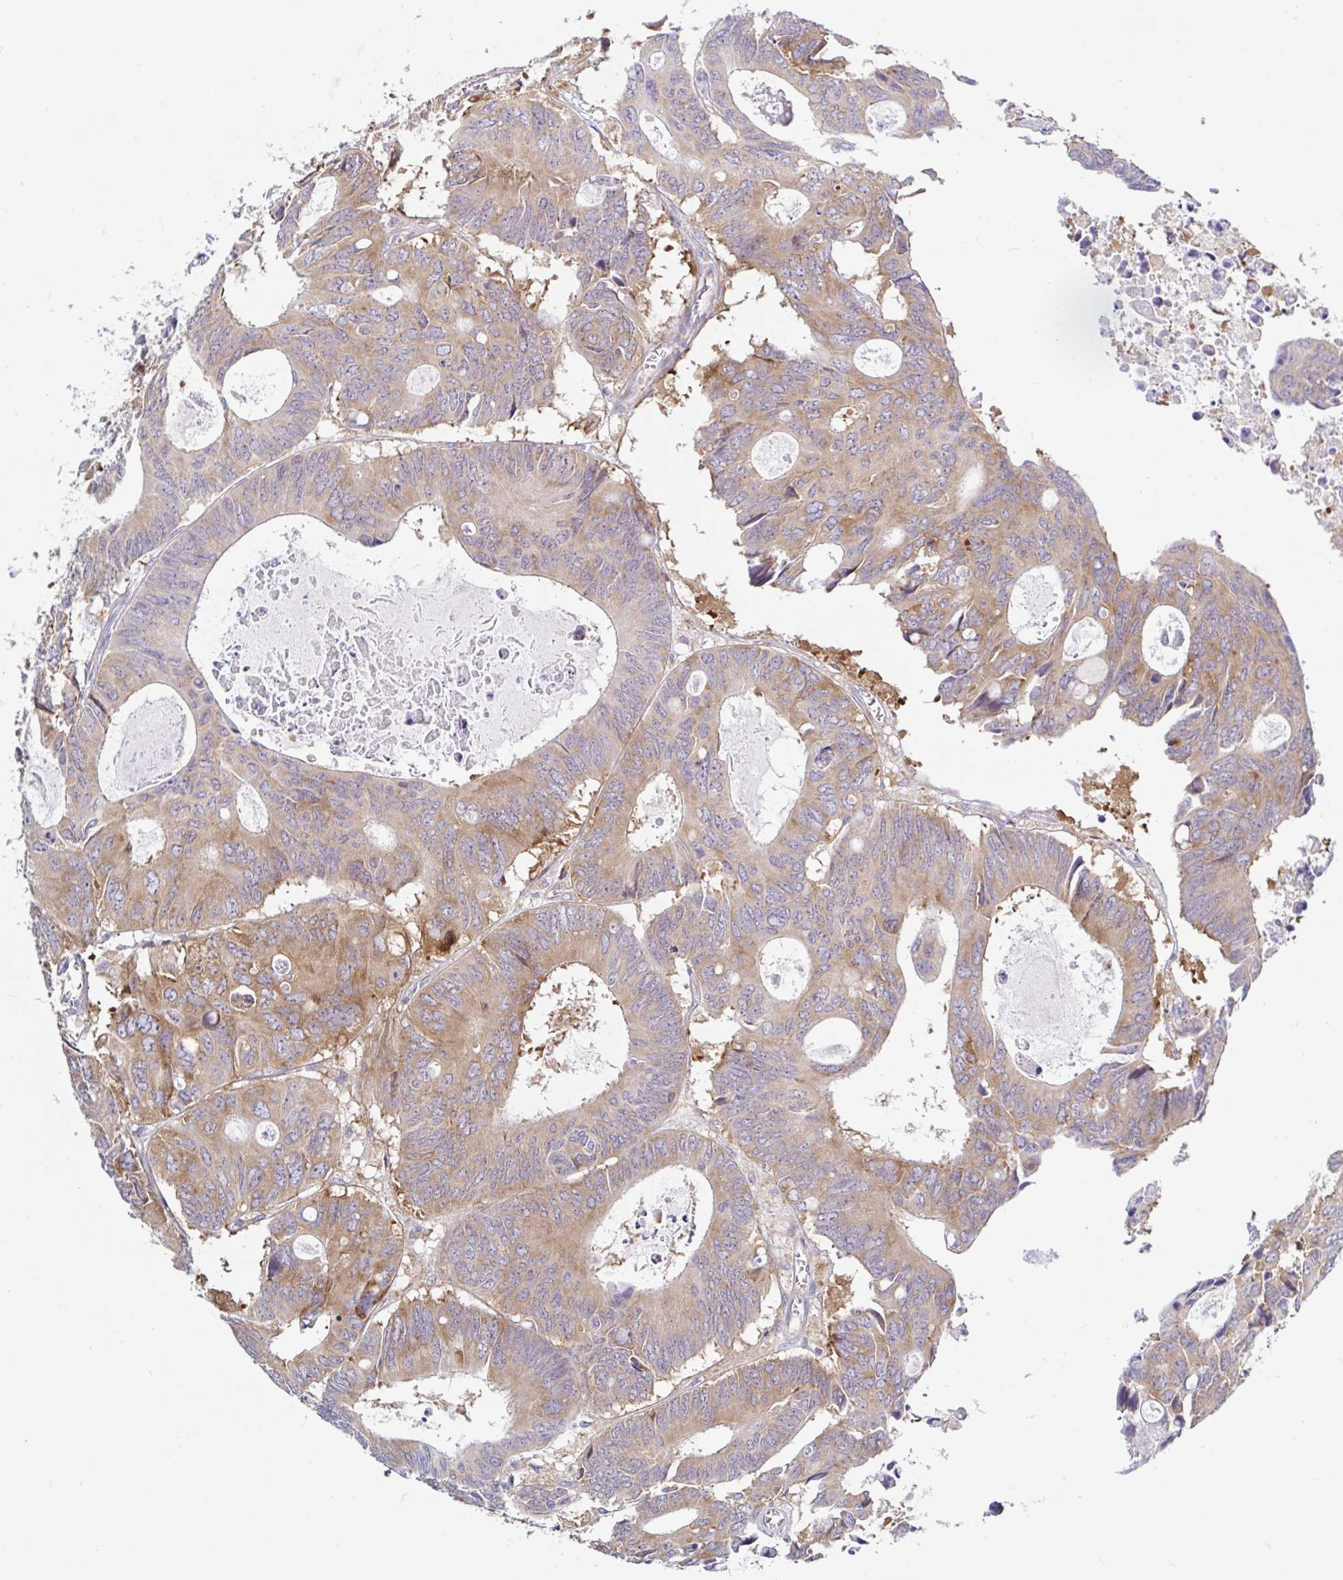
{"staining": {"intensity": "weak", "quantity": ">75%", "location": "cytoplasmic/membranous"}, "tissue": "colorectal cancer", "cell_type": "Tumor cells", "image_type": "cancer", "snomed": [{"axis": "morphology", "description": "Adenocarcinoma, NOS"}, {"axis": "topography", "description": "Rectum"}], "caption": "High-power microscopy captured an immunohistochemistry (IHC) histopathology image of colorectal cancer (adenocarcinoma), revealing weak cytoplasmic/membranous expression in about >75% of tumor cells.", "gene": "LARP1", "patient": {"sex": "male", "age": 76}}